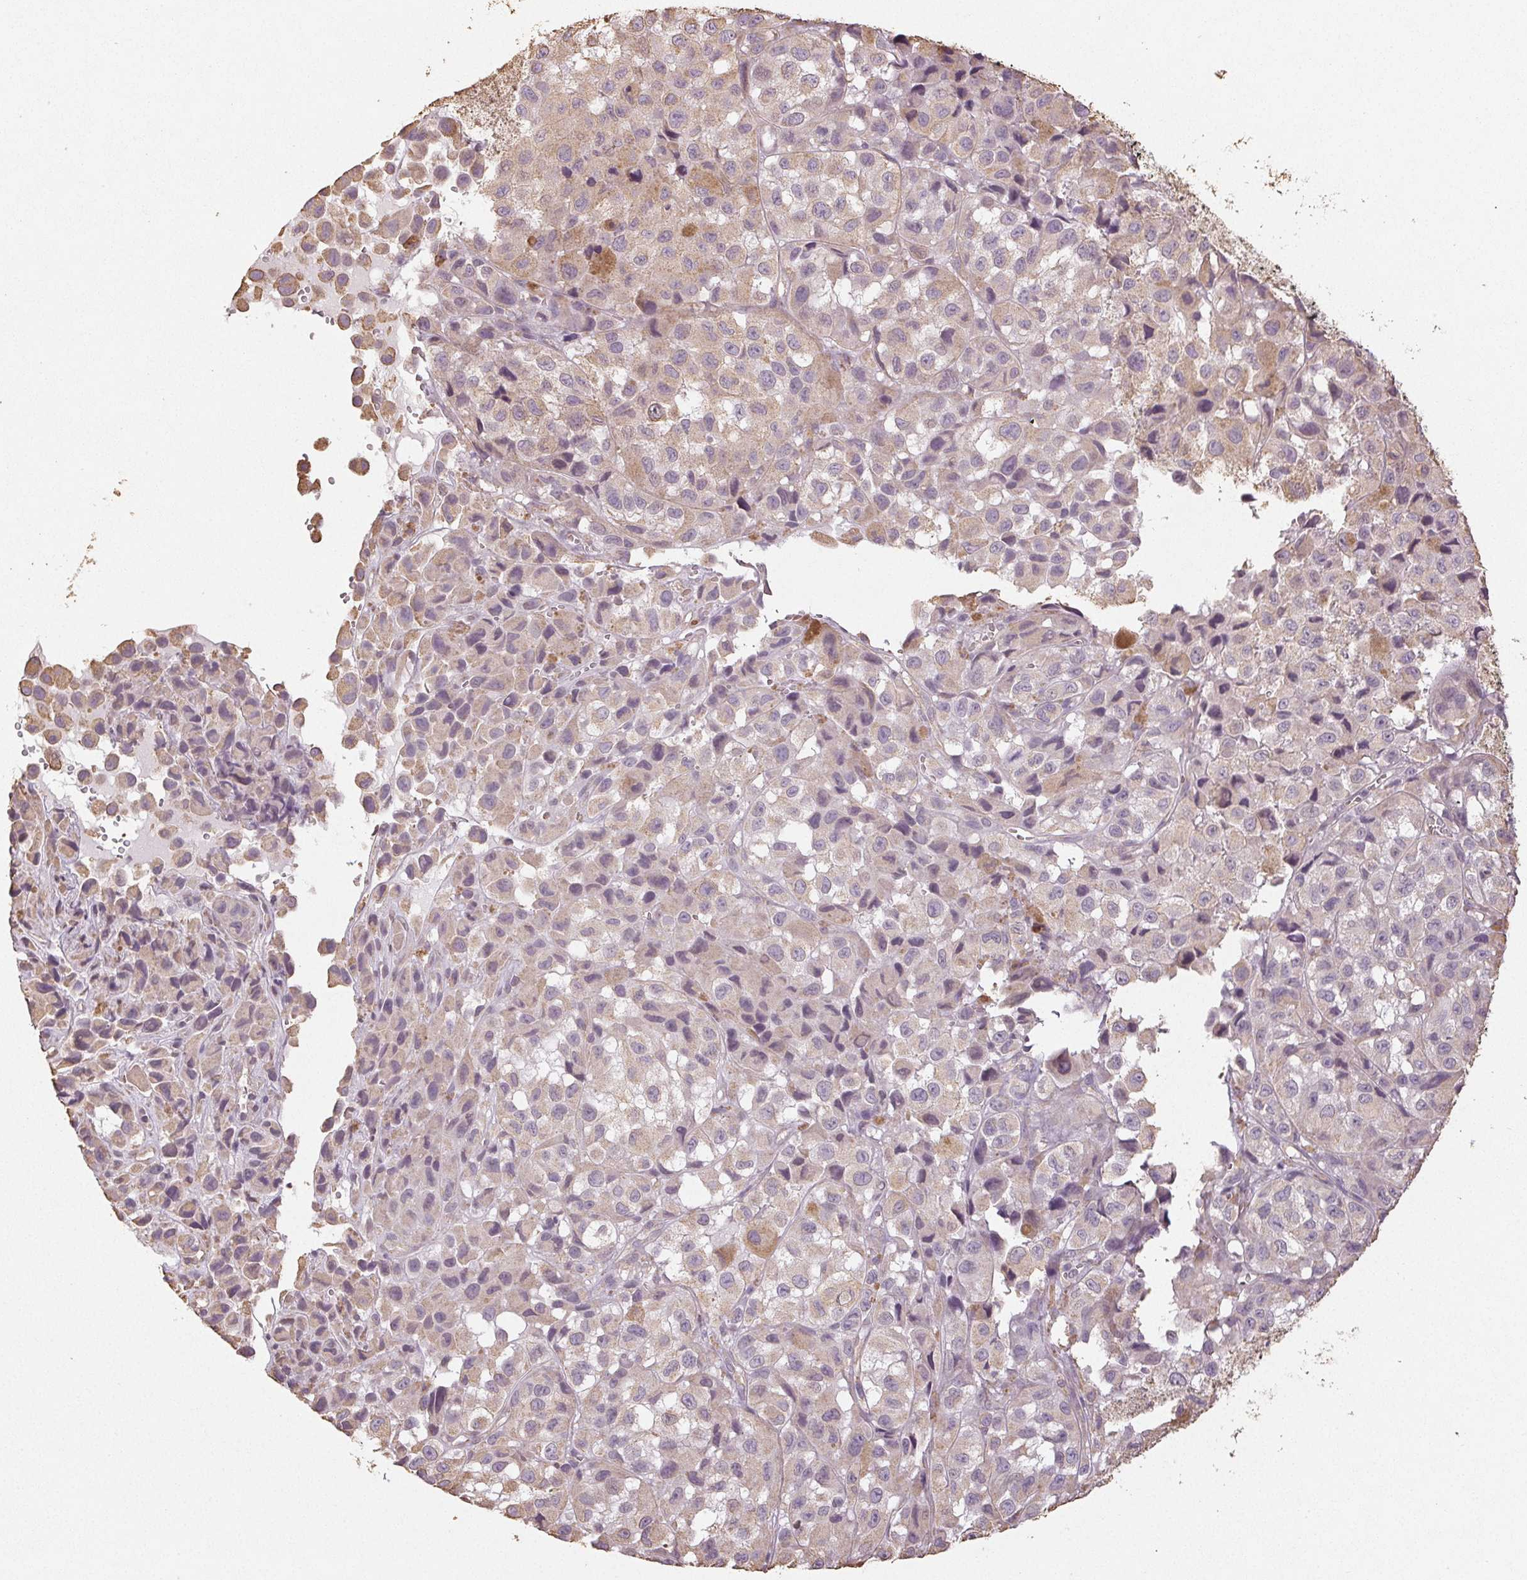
{"staining": {"intensity": "weak", "quantity": "<25%", "location": "cytoplasmic/membranous"}, "tissue": "melanoma", "cell_type": "Tumor cells", "image_type": "cancer", "snomed": [{"axis": "morphology", "description": "Malignant melanoma, NOS"}, {"axis": "topography", "description": "Skin"}], "caption": "Tumor cells show no significant positivity in malignant melanoma. Nuclei are stained in blue.", "gene": "COL7A1", "patient": {"sex": "male", "age": 93}}